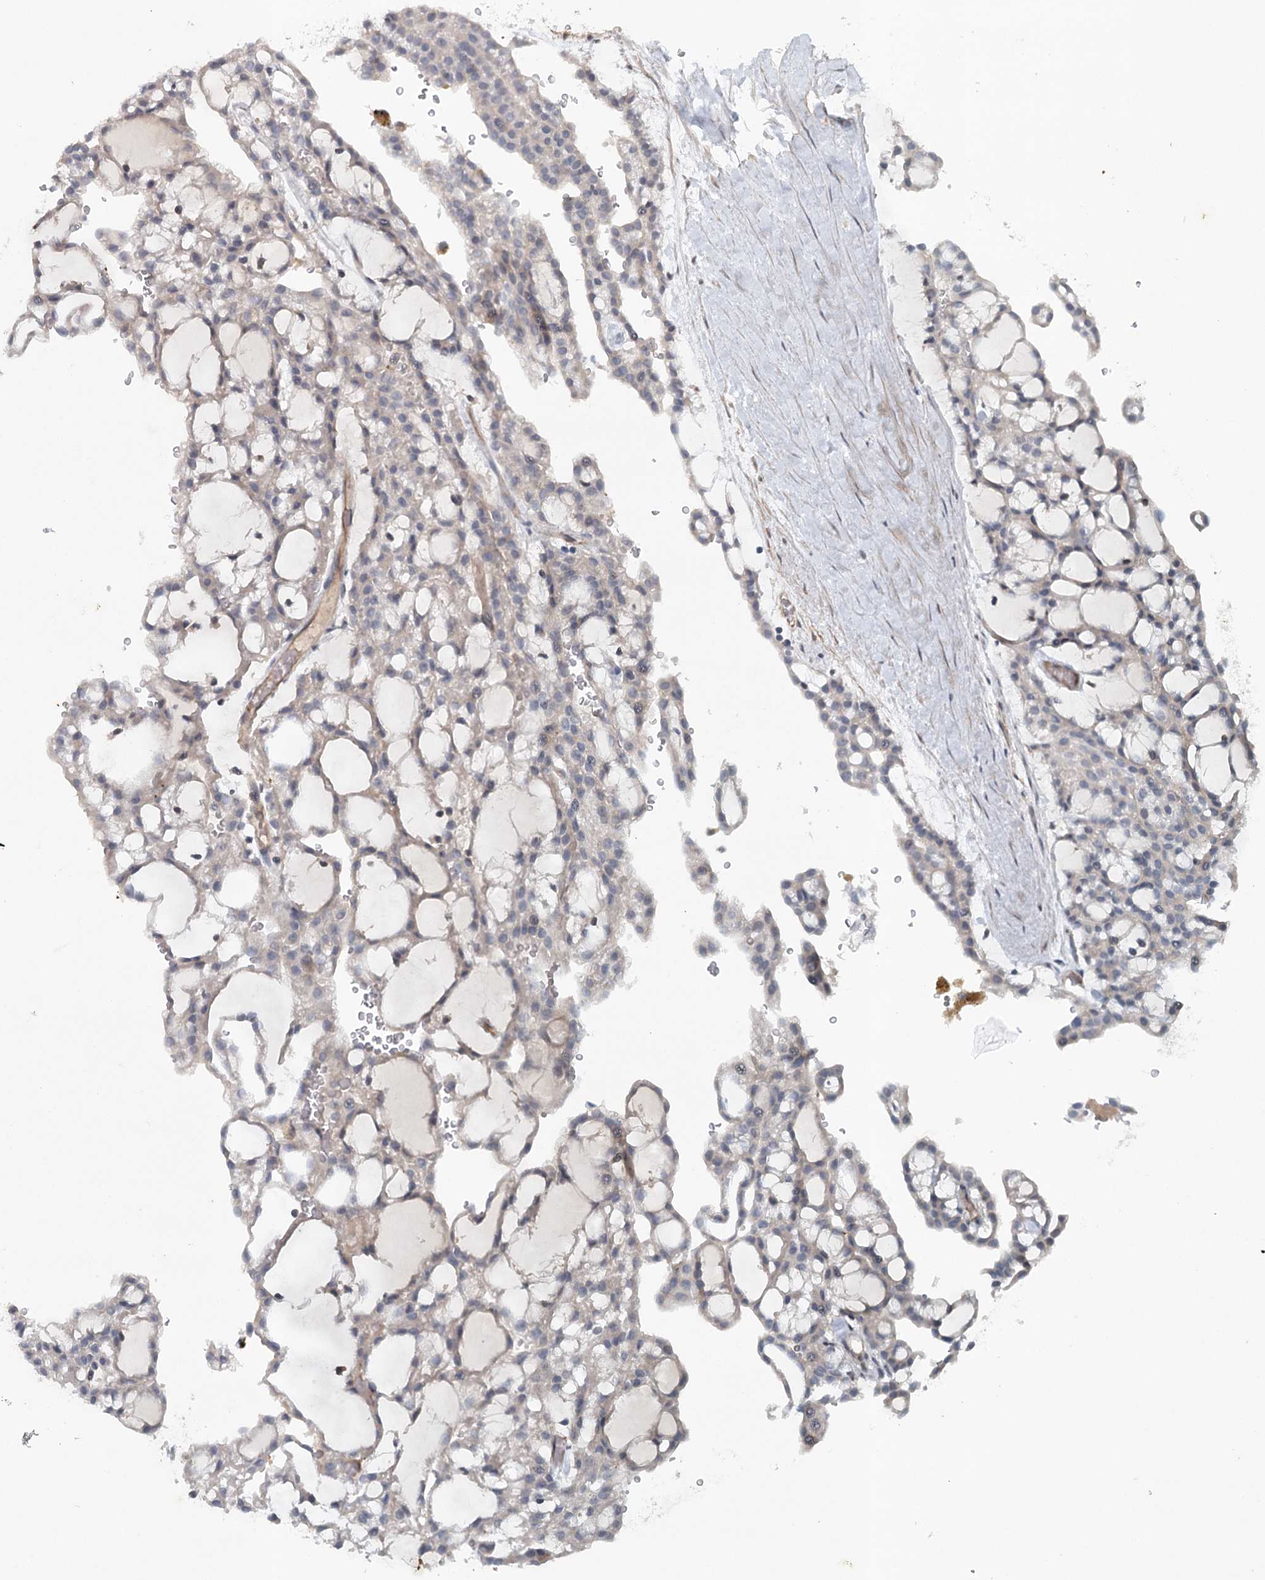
{"staining": {"intensity": "weak", "quantity": "25%-75%", "location": "cytoplasmic/membranous"}, "tissue": "renal cancer", "cell_type": "Tumor cells", "image_type": "cancer", "snomed": [{"axis": "morphology", "description": "Adenocarcinoma, NOS"}, {"axis": "topography", "description": "Kidney"}], "caption": "The immunohistochemical stain highlights weak cytoplasmic/membranous expression in tumor cells of renal cancer tissue.", "gene": "SYNPO", "patient": {"sex": "male", "age": 63}}